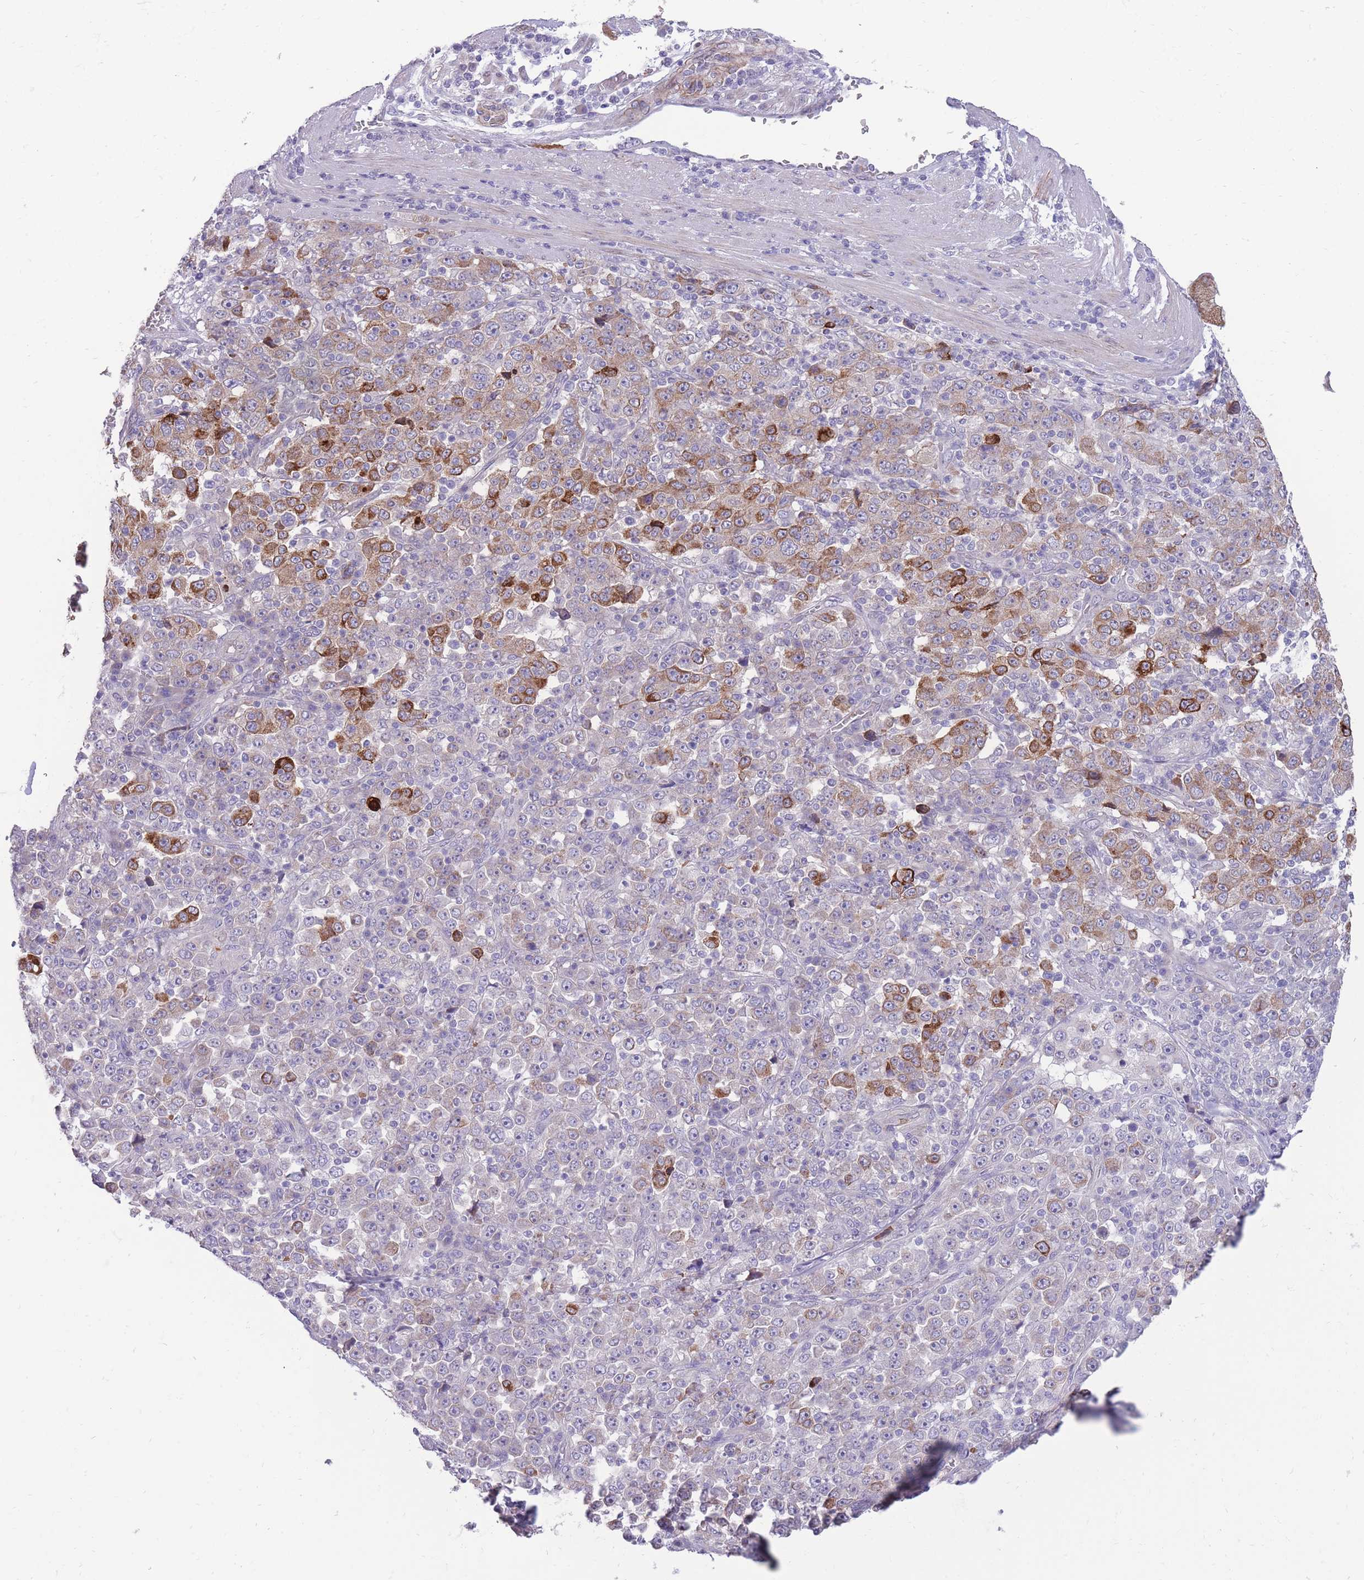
{"staining": {"intensity": "strong", "quantity": "<25%", "location": "cytoplasmic/membranous"}, "tissue": "stomach cancer", "cell_type": "Tumor cells", "image_type": "cancer", "snomed": [{"axis": "morphology", "description": "Normal tissue, NOS"}, {"axis": "morphology", "description": "Adenocarcinoma, NOS"}, {"axis": "topography", "description": "Stomach, upper"}, {"axis": "topography", "description": "Stomach"}], "caption": "A histopathology image showing strong cytoplasmic/membranous positivity in about <25% of tumor cells in stomach adenocarcinoma, as visualized by brown immunohistochemical staining.", "gene": "RGS11", "patient": {"sex": "male", "age": 59}}